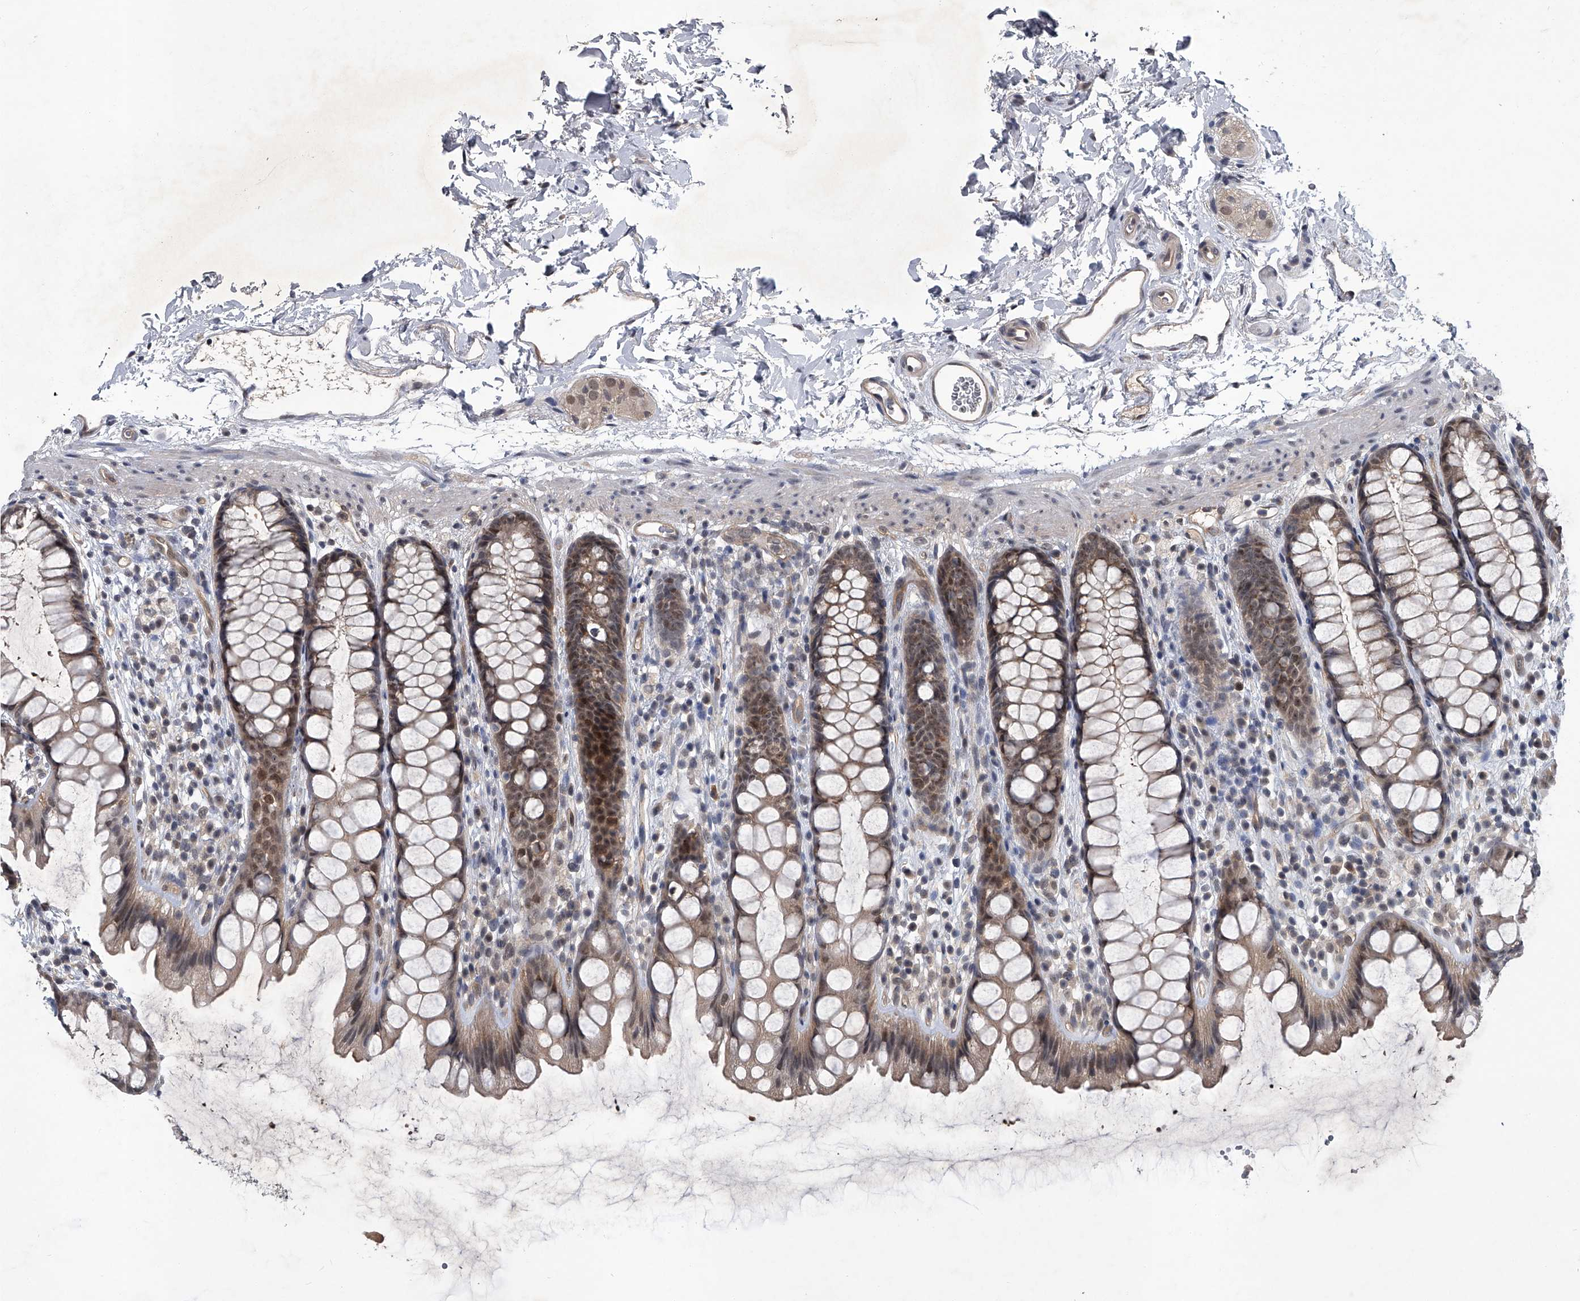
{"staining": {"intensity": "weak", "quantity": "25%-75%", "location": "cytoplasmic/membranous"}, "tissue": "rectum", "cell_type": "Glandular cells", "image_type": "normal", "snomed": [{"axis": "morphology", "description": "Normal tissue, NOS"}, {"axis": "topography", "description": "Rectum"}], "caption": "Immunohistochemistry of unremarkable rectum displays low levels of weak cytoplasmic/membranous staining in about 25%-75% of glandular cells. (Brightfield microscopy of DAB IHC at high magnification).", "gene": "SLC12A8", "patient": {"sex": "female", "age": 65}}